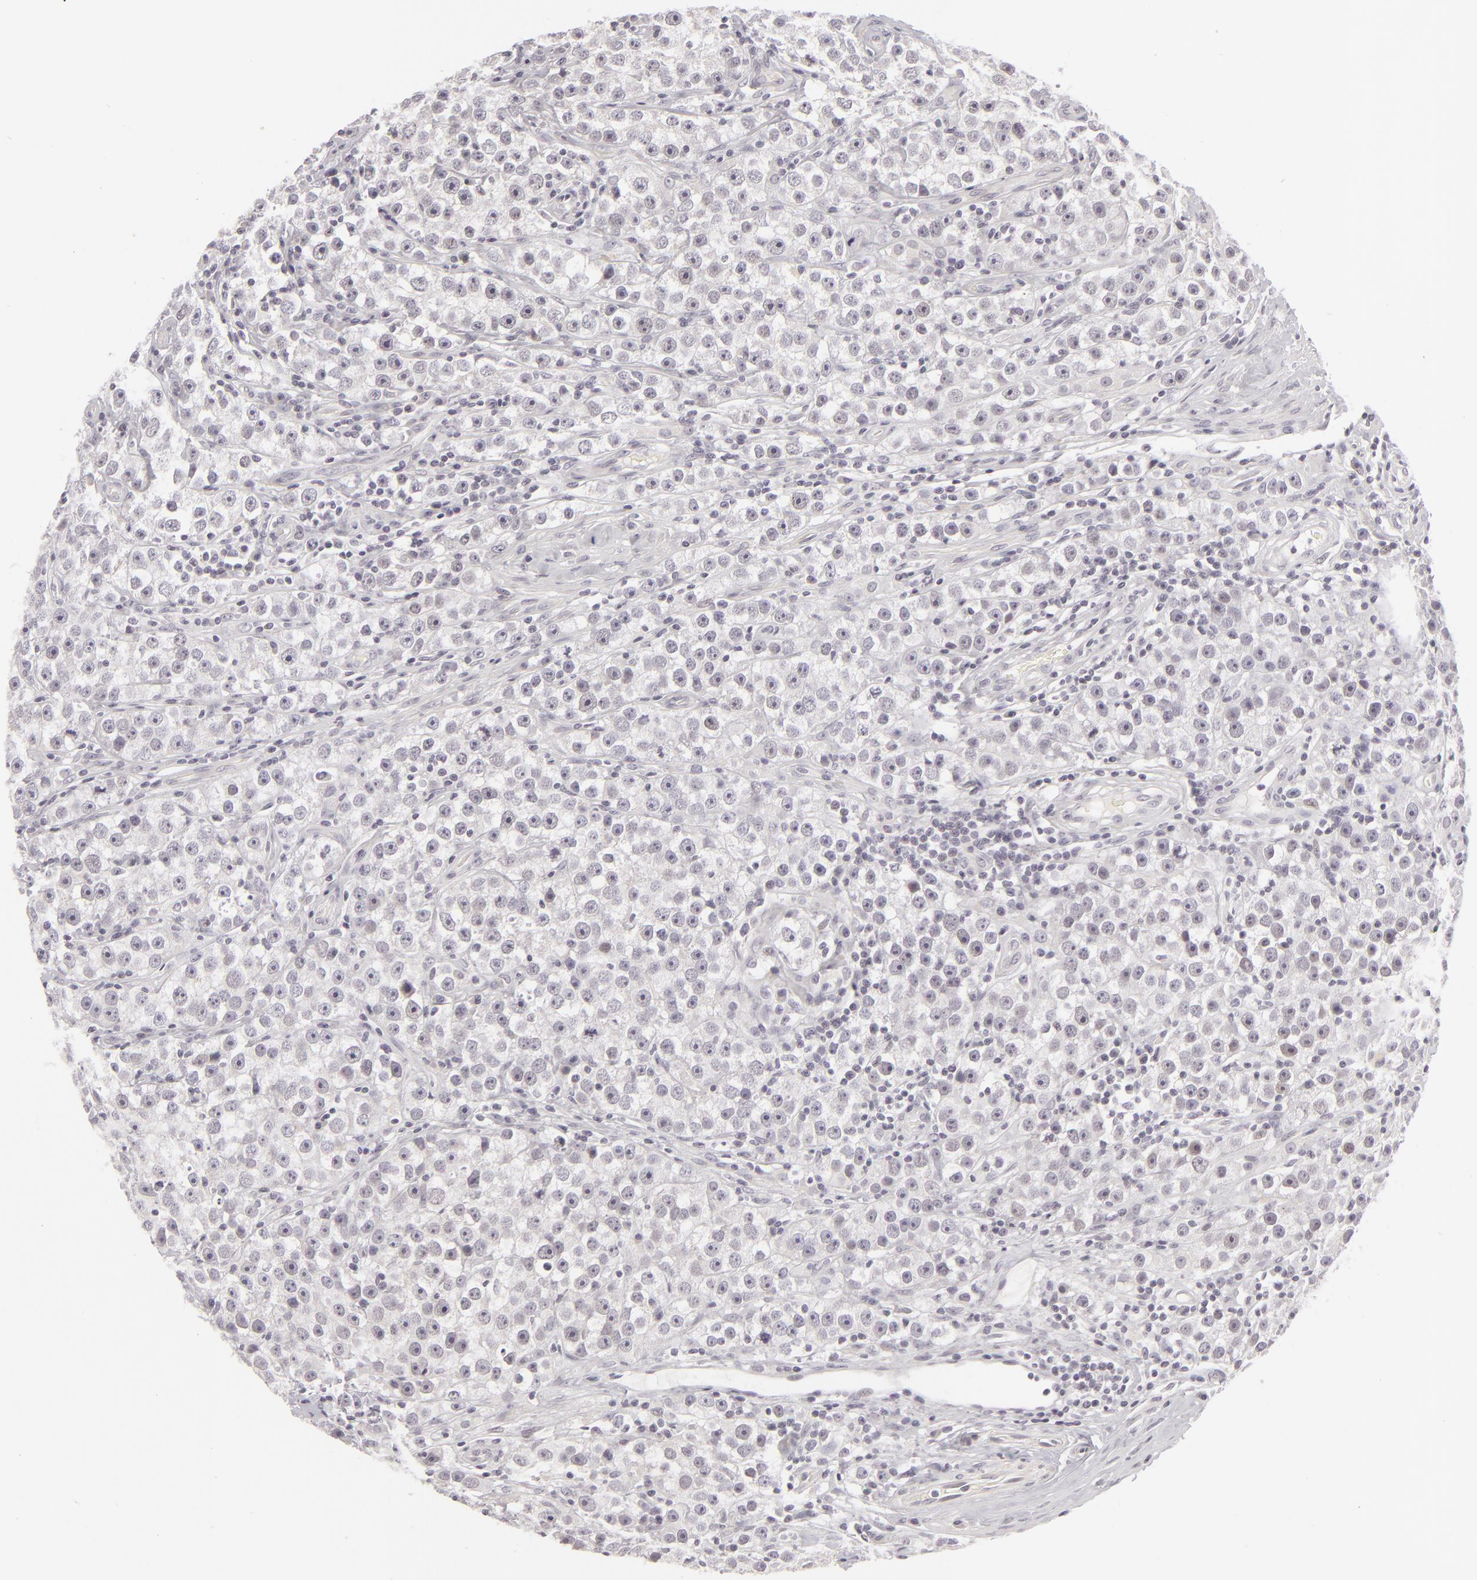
{"staining": {"intensity": "negative", "quantity": "none", "location": "none"}, "tissue": "testis cancer", "cell_type": "Tumor cells", "image_type": "cancer", "snomed": [{"axis": "morphology", "description": "Seminoma, NOS"}, {"axis": "topography", "description": "Testis"}], "caption": "IHC micrograph of neoplastic tissue: testis seminoma stained with DAB displays no significant protein positivity in tumor cells.", "gene": "SIX1", "patient": {"sex": "male", "age": 32}}